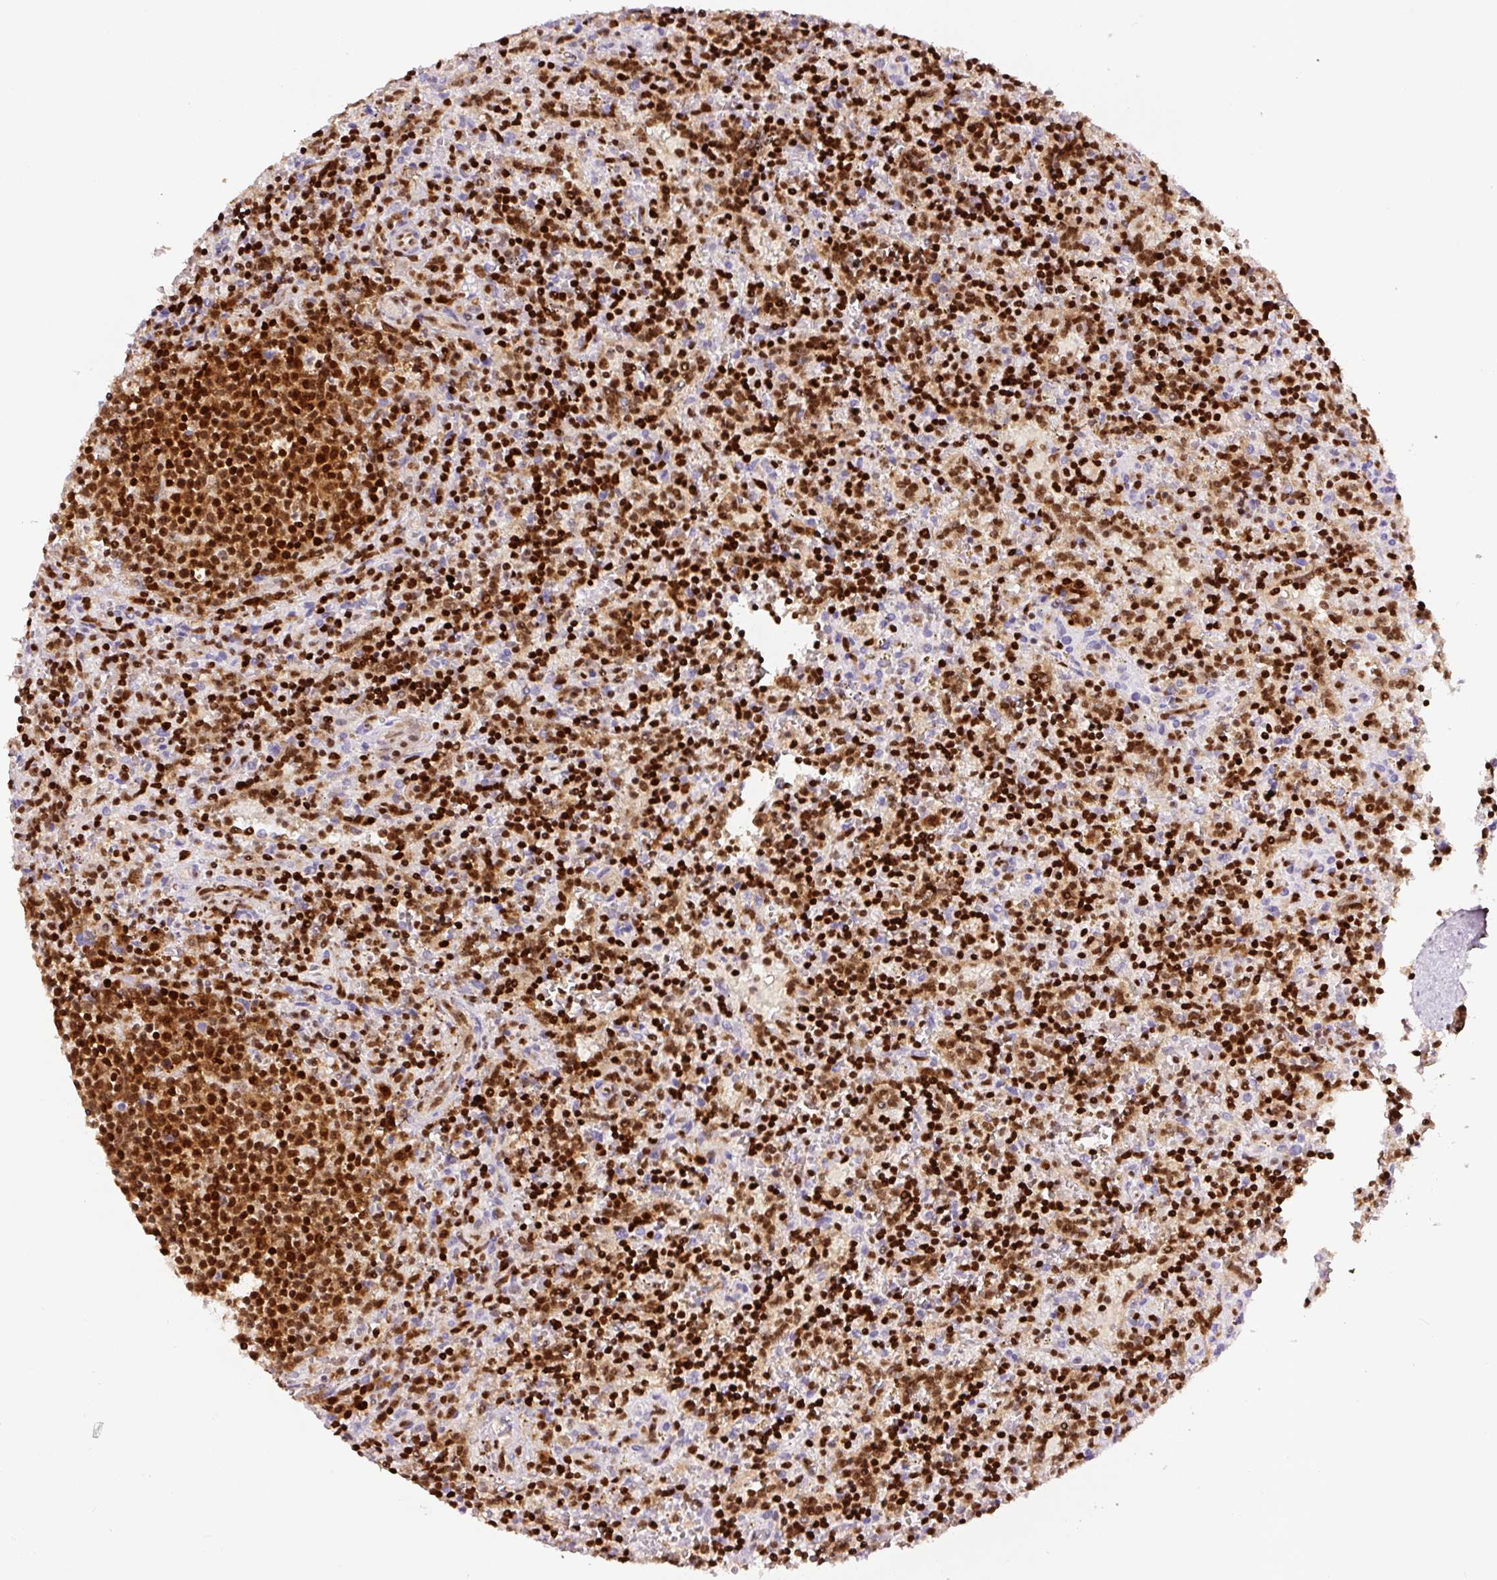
{"staining": {"intensity": "strong", "quantity": ">75%", "location": "nuclear"}, "tissue": "lymphoma", "cell_type": "Tumor cells", "image_type": "cancer", "snomed": [{"axis": "morphology", "description": "Malignant lymphoma, non-Hodgkin's type, Low grade"}, {"axis": "topography", "description": "Spleen"}], "caption": "Immunohistochemical staining of human low-grade malignant lymphoma, non-Hodgkin's type exhibits high levels of strong nuclear protein expression in about >75% of tumor cells.", "gene": "FUS", "patient": {"sex": "male", "age": 67}}